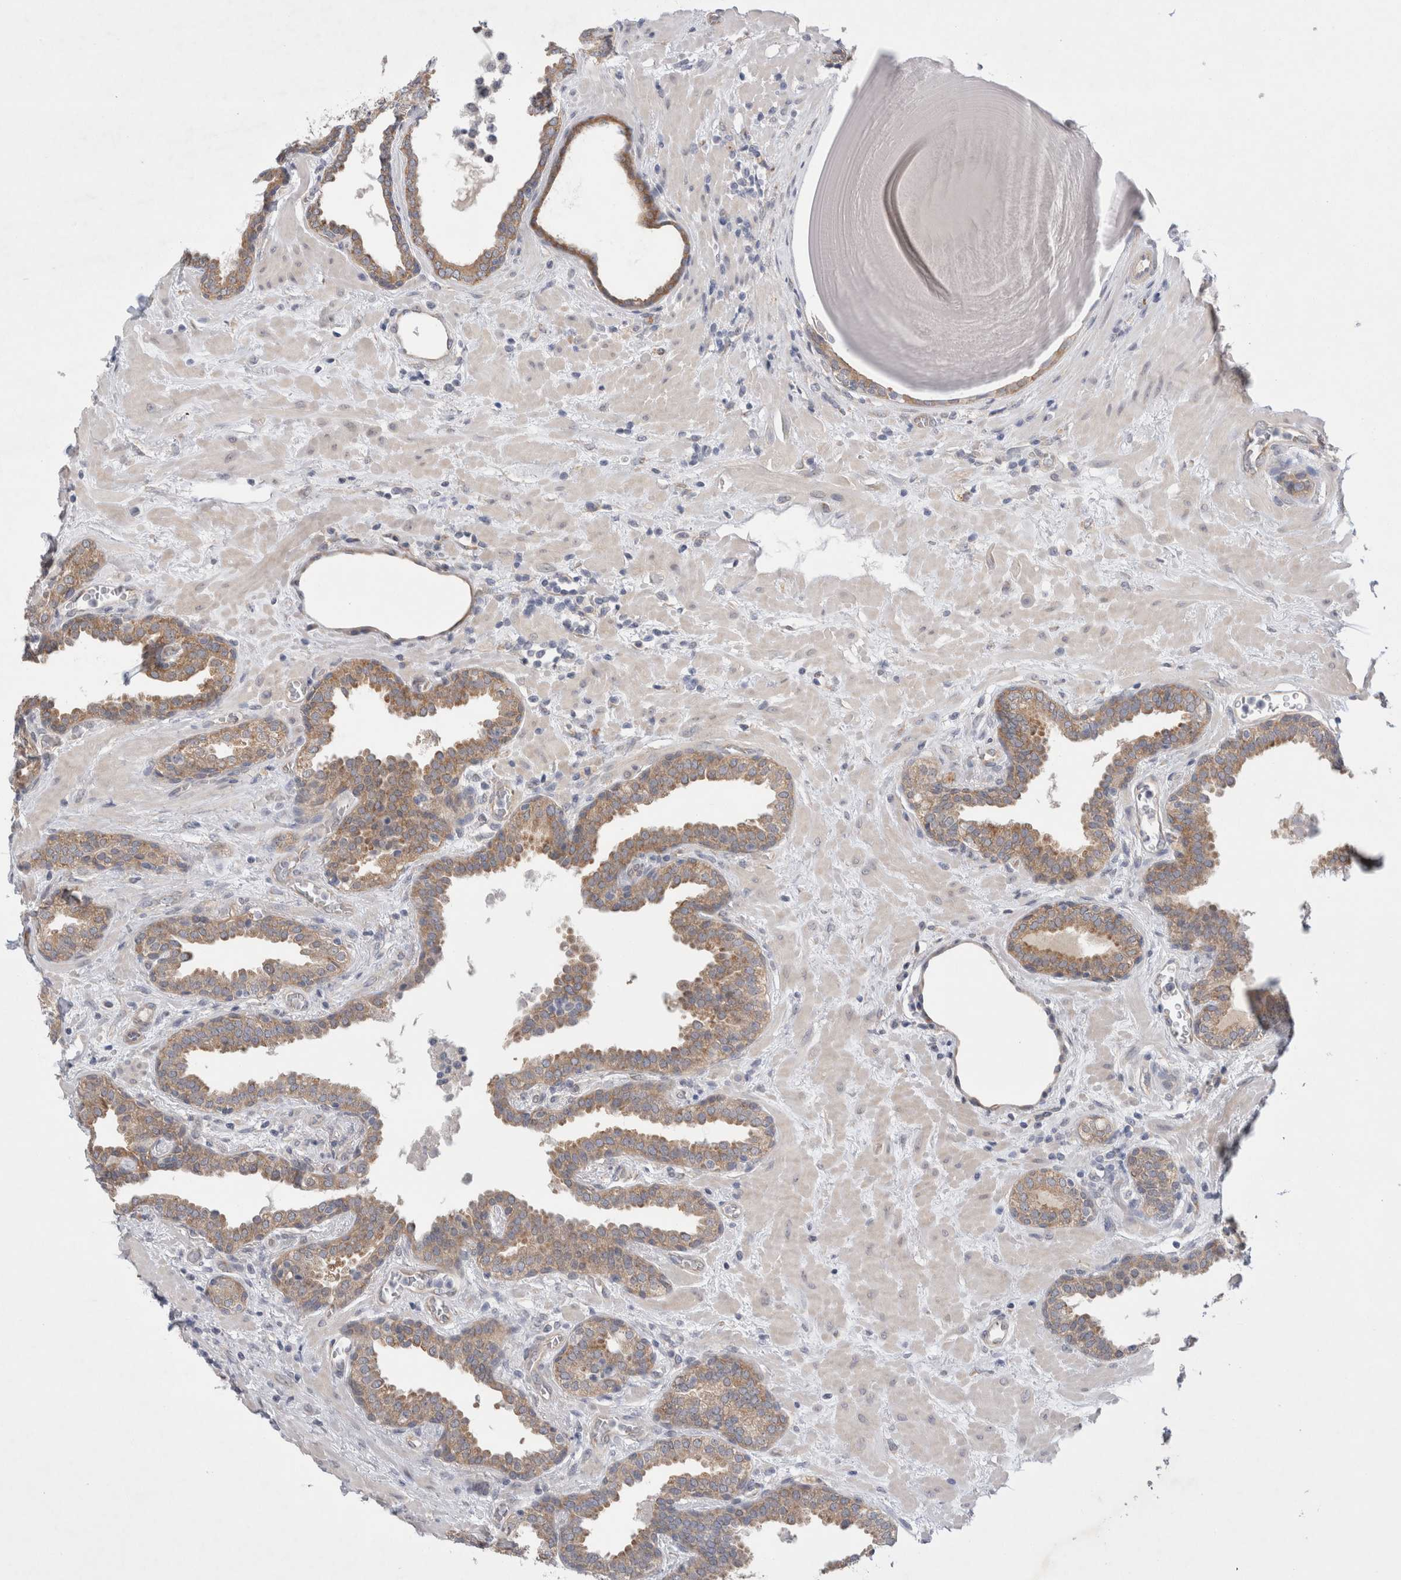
{"staining": {"intensity": "moderate", "quantity": ">75%", "location": "cytoplasmic/membranous"}, "tissue": "prostate", "cell_type": "Glandular cells", "image_type": "normal", "snomed": [{"axis": "morphology", "description": "Normal tissue, NOS"}, {"axis": "topography", "description": "Prostate"}], "caption": "Protein staining demonstrates moderate cytoplasmic/membranous positivity in about >75% of glandular cells in unremarkable prostate.", "gene": "WIPF2", "patient": {"sex": "male", "age": 51}}